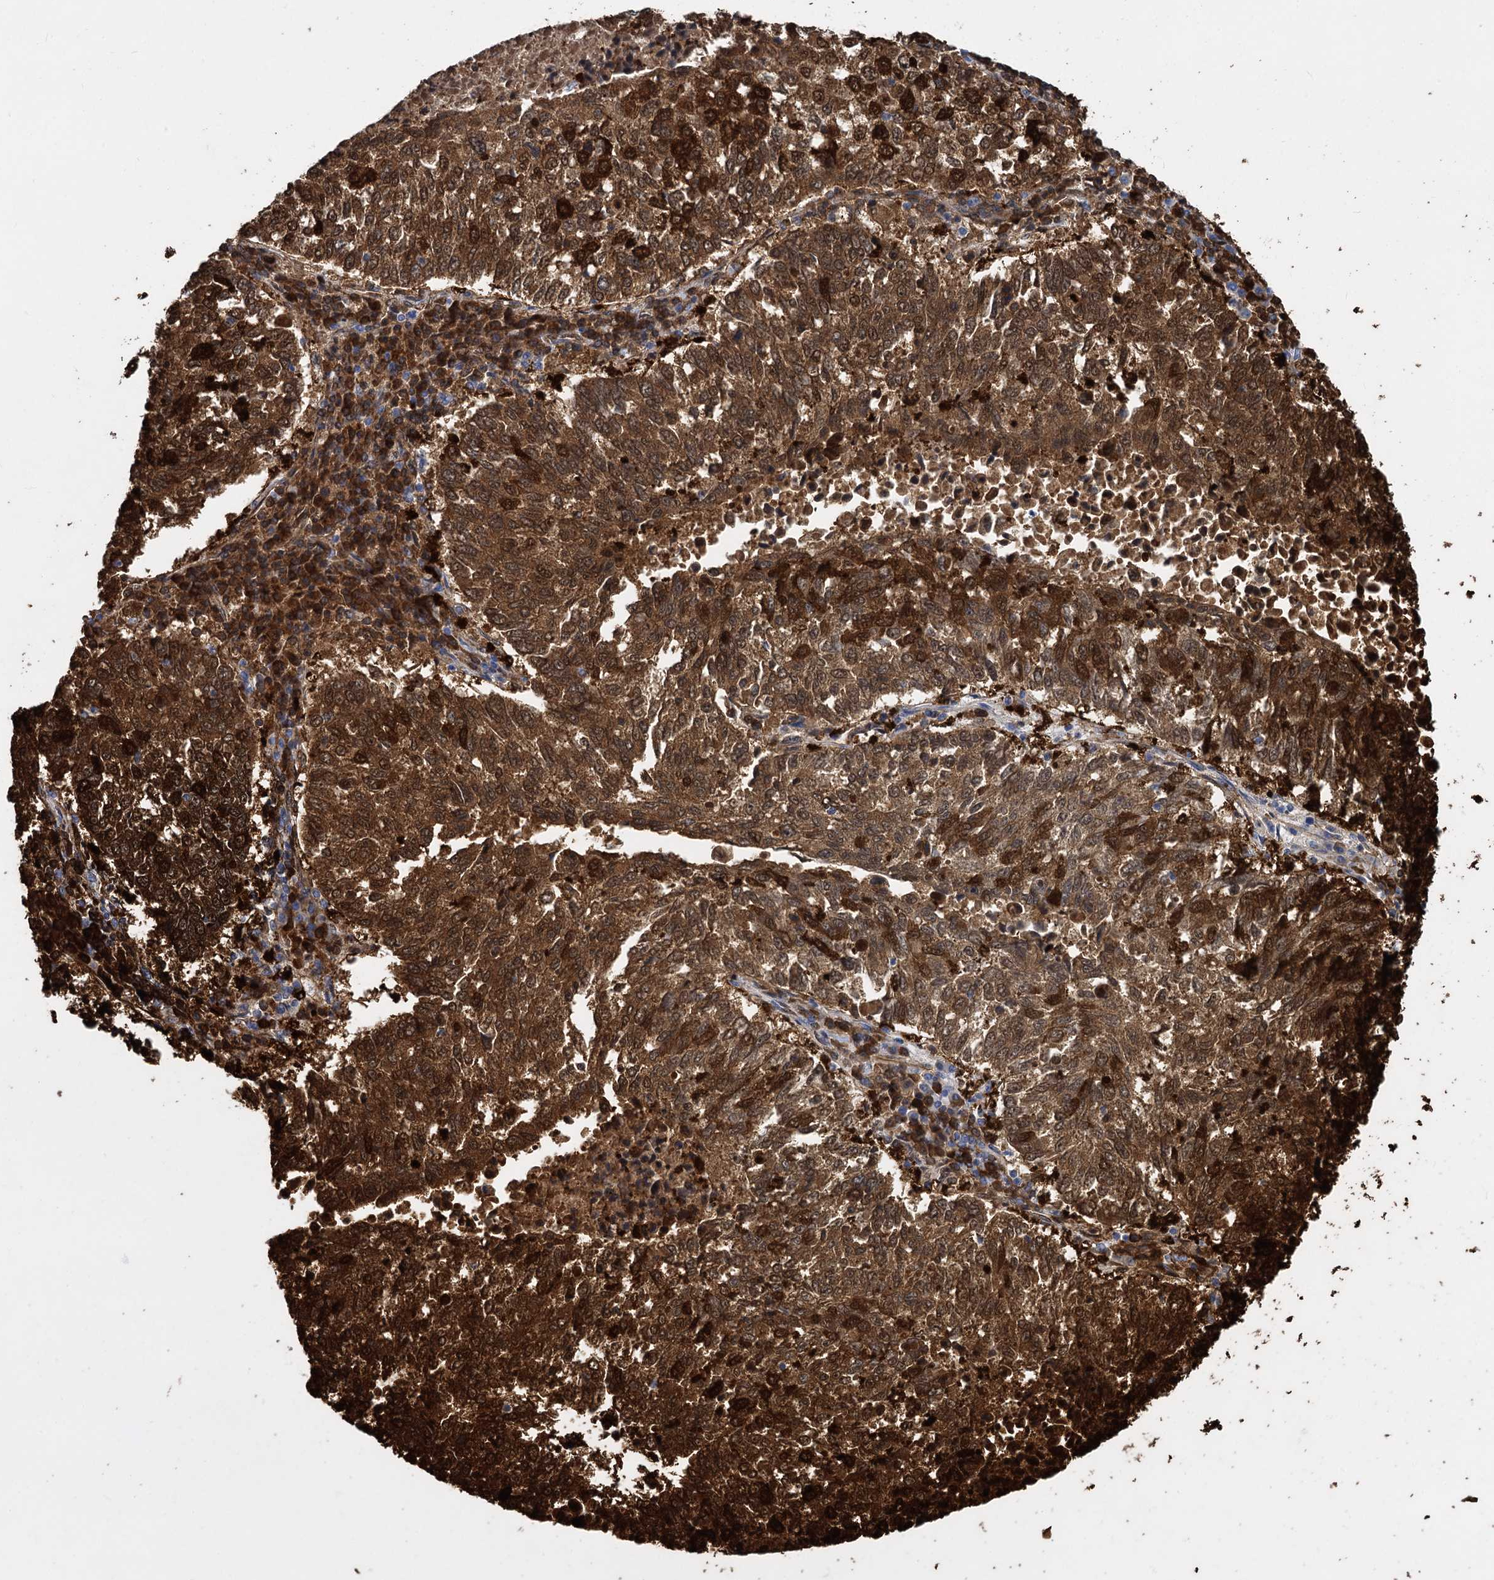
{"staining": {"intensity": "strong", "quantity": ">75%", "location": "cytoplasmic/membranous,nuclear"}, "tissue": "lung cancer", "cell_type": "Tumor cells", "image_type": "cancer", "snomed": [{"axis": "morphology", "description": "Squamous cell carcinoma, NOS"}, {"axis": "topography", "description": "Lung"}], "caption": "The photomicrograph shows a brown stain indicating the presence of a protein in the cytoplasmic/membranous and nuclear of tumor cells in squamous cell carcinoma (lung).", "gene": "GSTM3", "patient": {"sex": "male", "age": 73}}